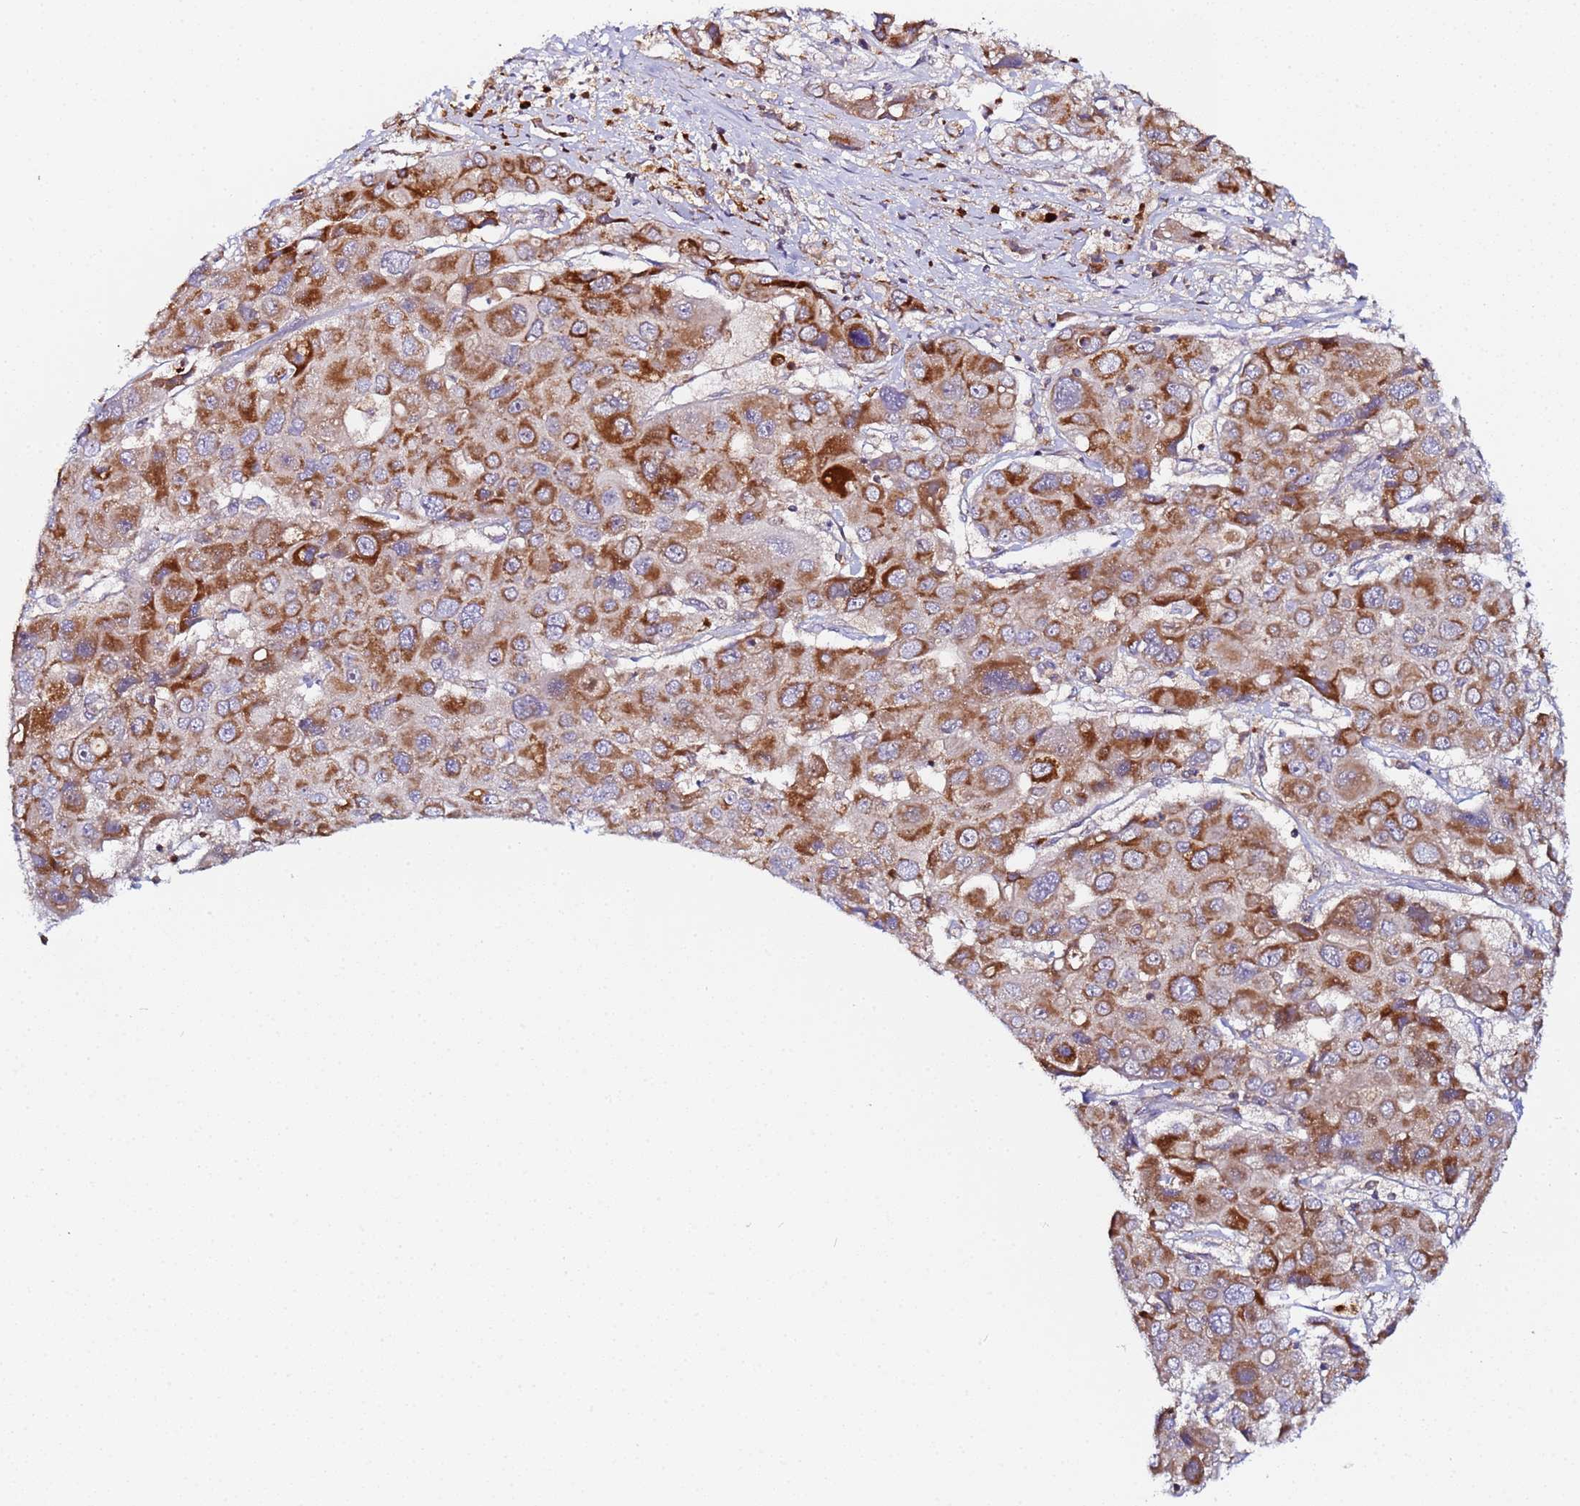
{"staining": {"intensity": "moderate", "quantity": ">75%", "location": "cytoplasmic/membranous"}, "tissue": "liver cancer", "cell_type": "Tumor cells", "image_type": "cancer", "snomed": [{"axis": "morphology", "description": "Cholangiocarcinoma"}, {"axis": "topography", "description": "Liver"}], "caption": "The photomicrograph demonstrates staining of liver cancer (cholangiocarcinoma), revealing moderate cytoplasmic/membranous protein expression (brown color) within tumor cells.", "gene": "CCDC127", "patient": {"sex": "male", "age": 67}}